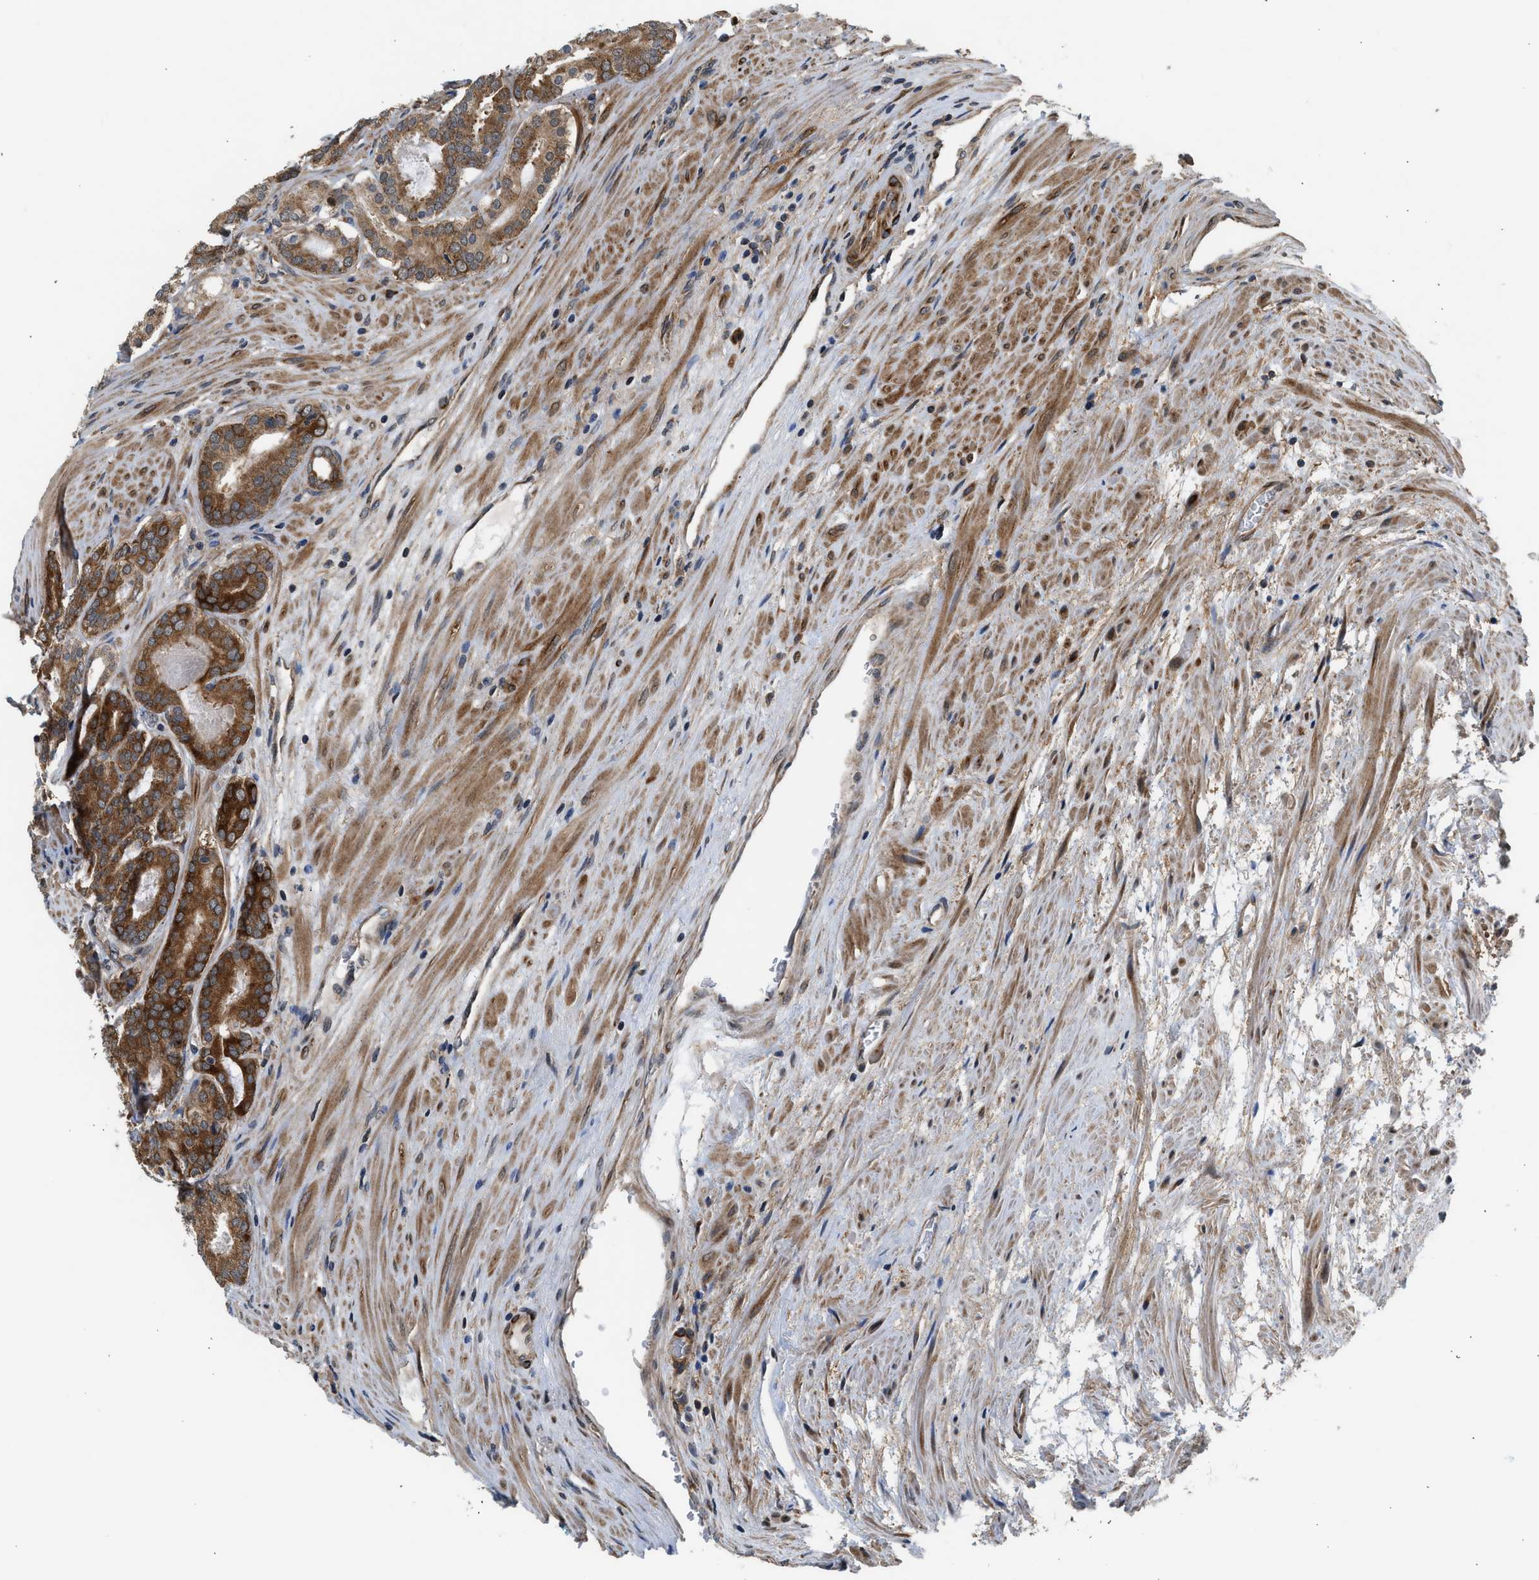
{"staining": {"intensity": "strong", "quantity": ">75%", "location": "cytoplasmic/membranous"}, "tissue": "prostate cancer", "cell_type": "Tumor cells", "image_type": "cancer", "snomed": [{"axis": "morphology", "description": "Adenocarcinoma, High grade"}, {"axis": "topography", "description": "Prostate"}], "caption": "Immunohistochemistry histopathology image of neoplastic tissue: prostate cancer (adenocarcinoma (high-grade)) stained using immunohistochemistry demonstrates high levels of strong protein expression localized specifically in the cytoplasmic/membranous of tumor cells, appearing as a cytoplasmic/membranous brown color.", "gene": "POLG2", "patient": {"sex": "male", "age": 60}}